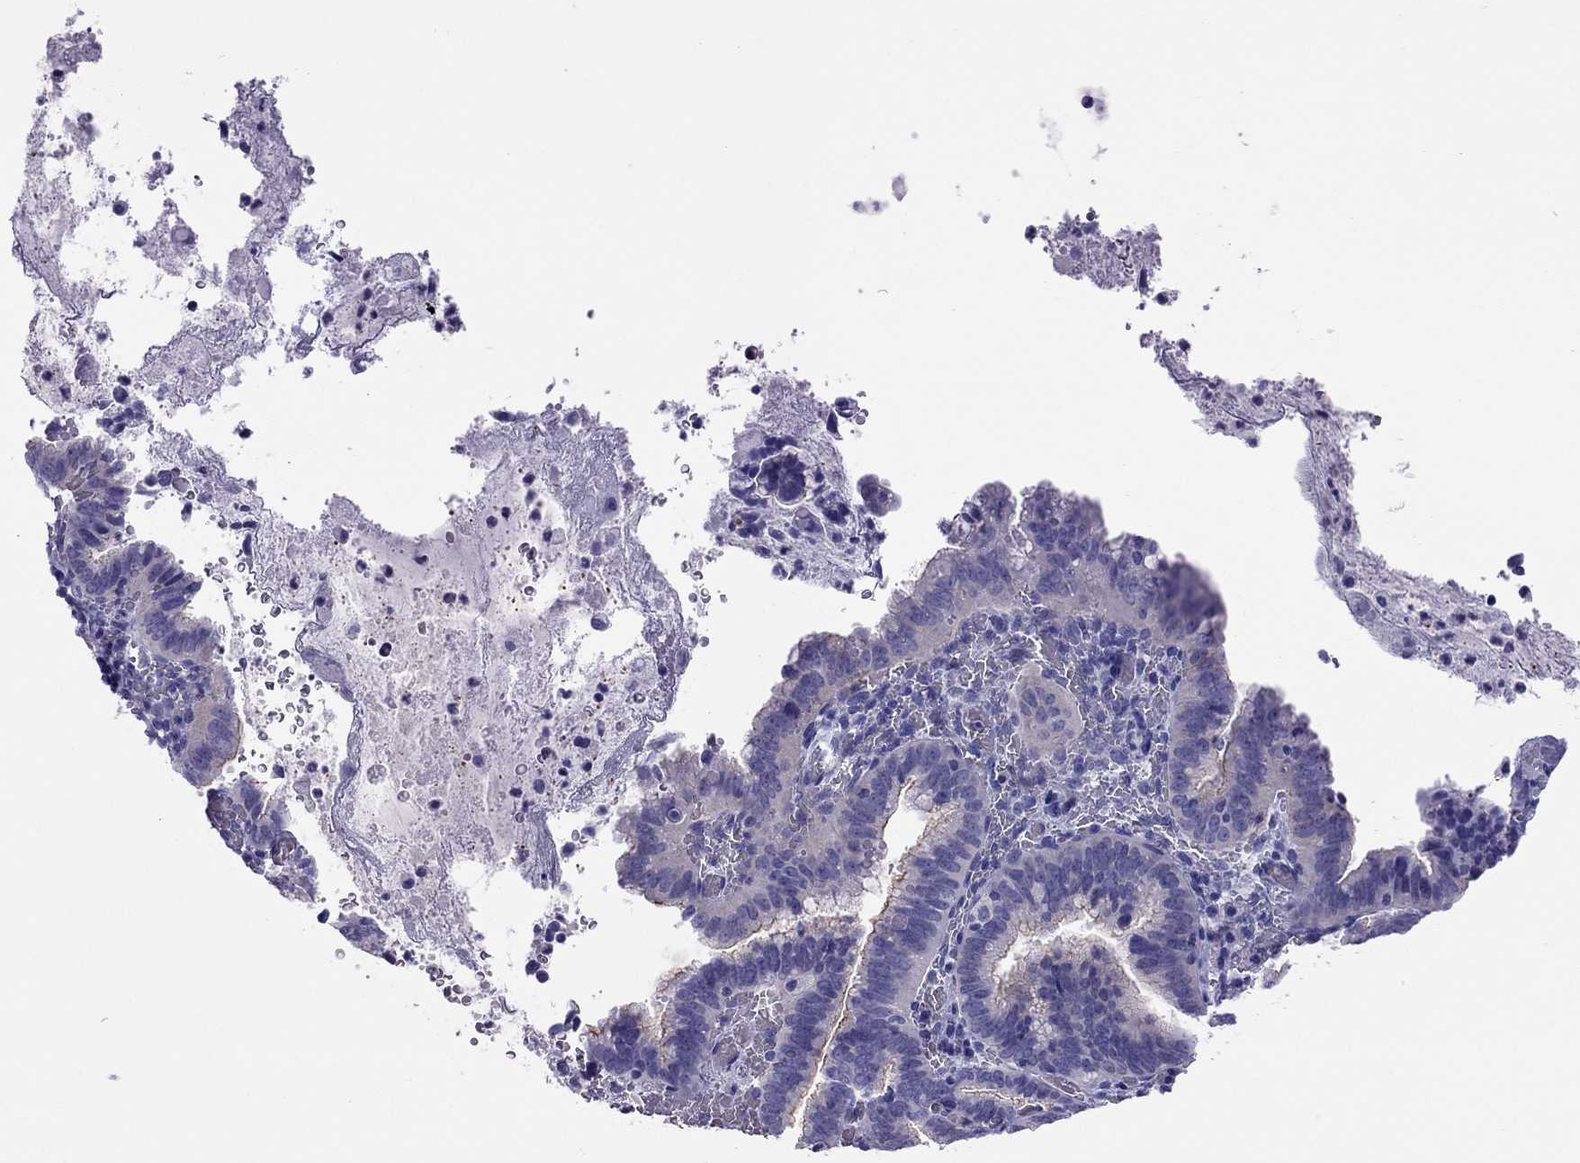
{"staining": {"intensity": "strong", "quantity": "<25%", "location": "cytoplasmic/membranous"}, "tissue": "cervical cancer", "cell_type": "Tumor cells", "image_type": "cancer", "snomed": [{"axis": "morphology", "description": "Adenocarcinoma, NOS"}, {"axis": "topography", "description": "Cervix"}], "caption": "Human cervical cancer stained with a brown dye demonstrates strong cytoplasmic/membranous positive staining in approximately <25% of tumor cells.", "gene": "MYL11", "patient": {"sex": "female", "age": 61}}